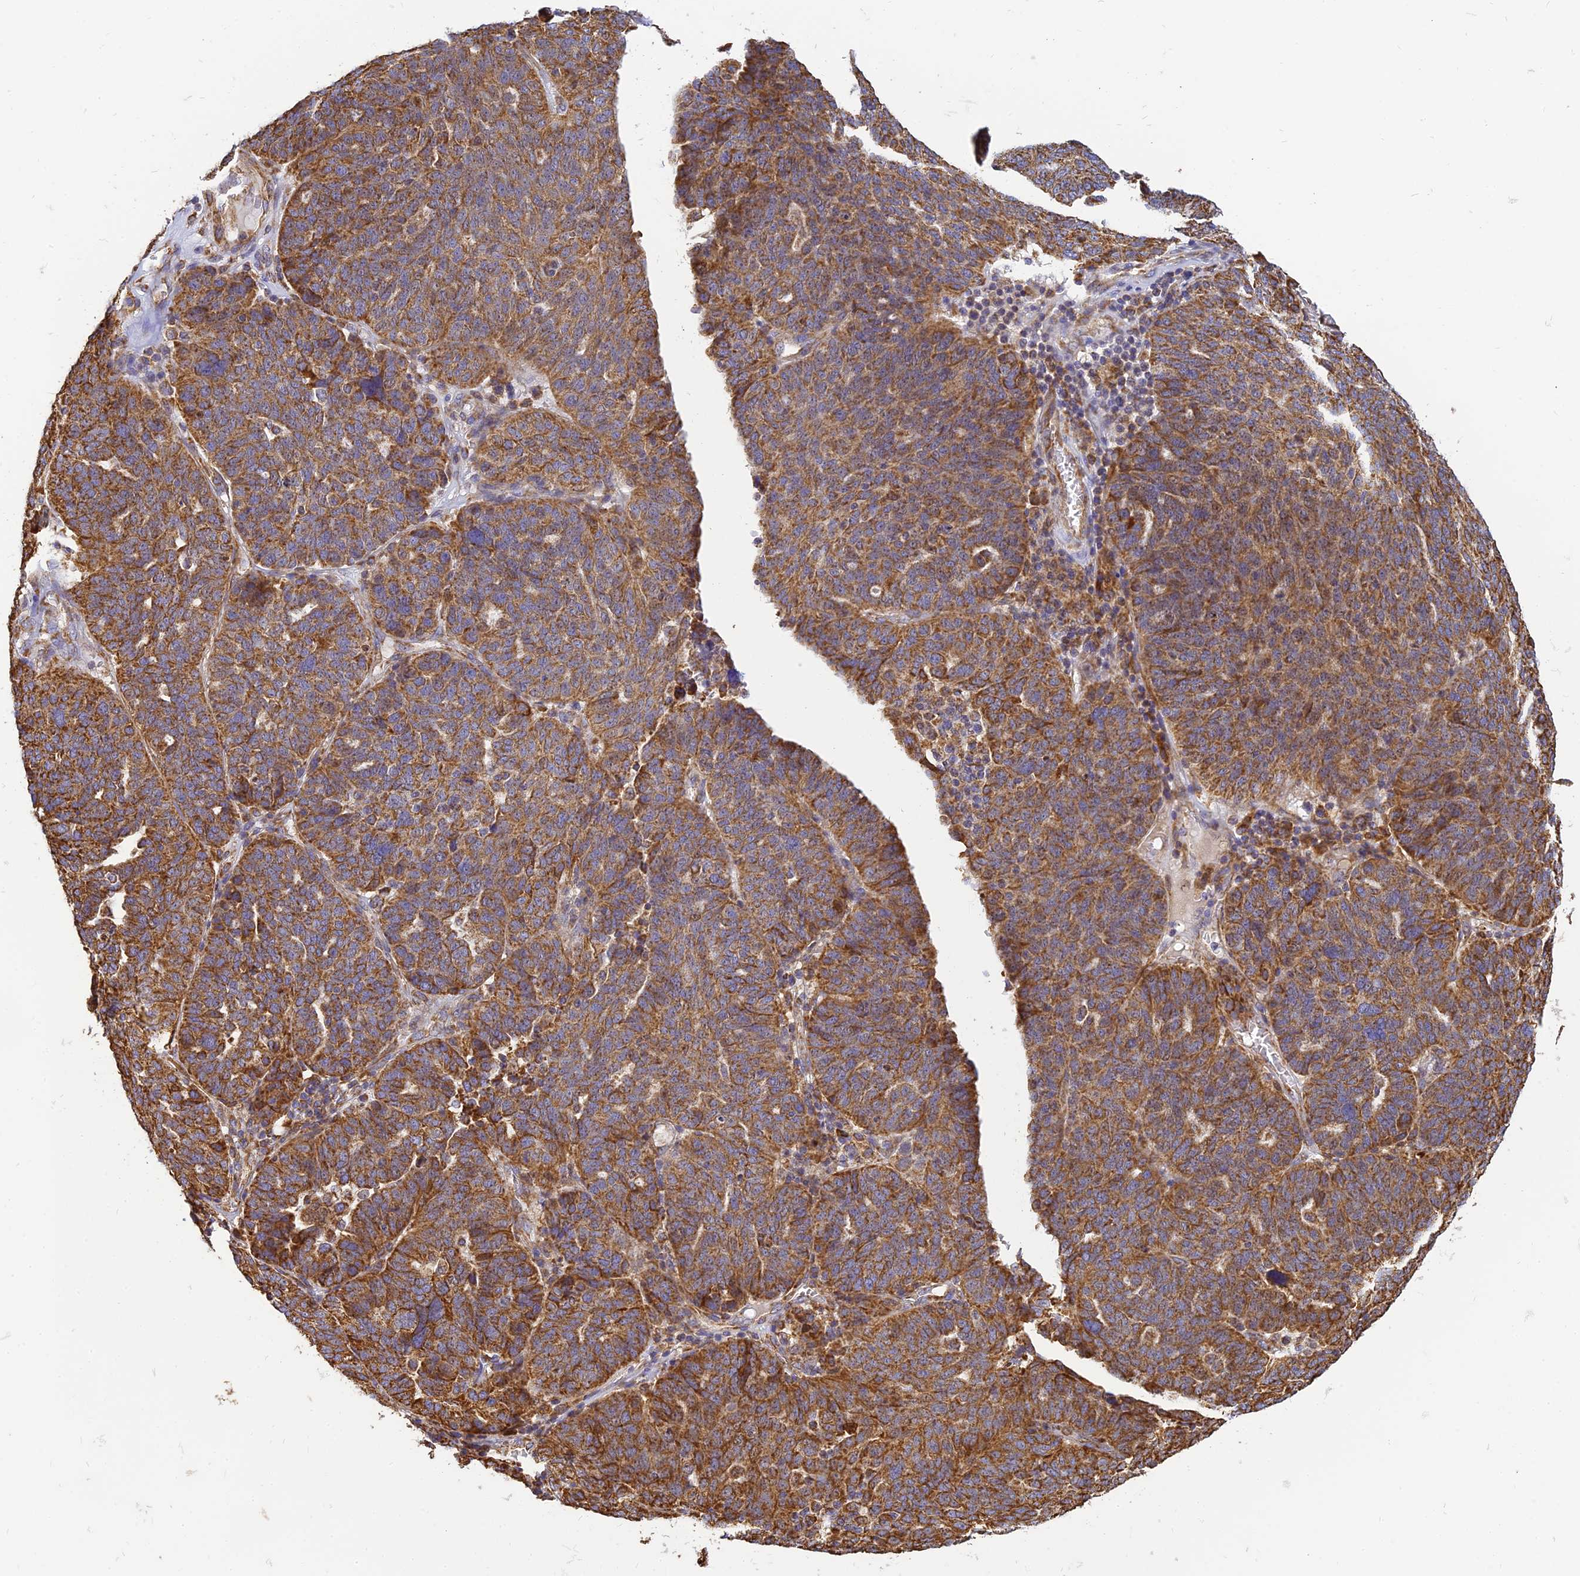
{"staining": {"intensity": "strong", "quantity": ">75%", "location": "cytoplasmic/membranous"}, "tissue": "ovarian cancer", "cell_type": "Tumor cells", "image_type": "cancer", "snomed": [{"axis": "morphology", "description": "Cystadenocarcinoma, serous, NOS"}, {"axis": "topography", "description": "Ovary"}], "caption": "A brown stain shows strong cytoplasmic/membranous staining of a protein in ovarian serous cystadenocarcinoma tumor cells. (IHC, brightfield microscopy, high magnification).", "gene": "THUMPD2", "patient": {"sex": "female", "age": 59}}